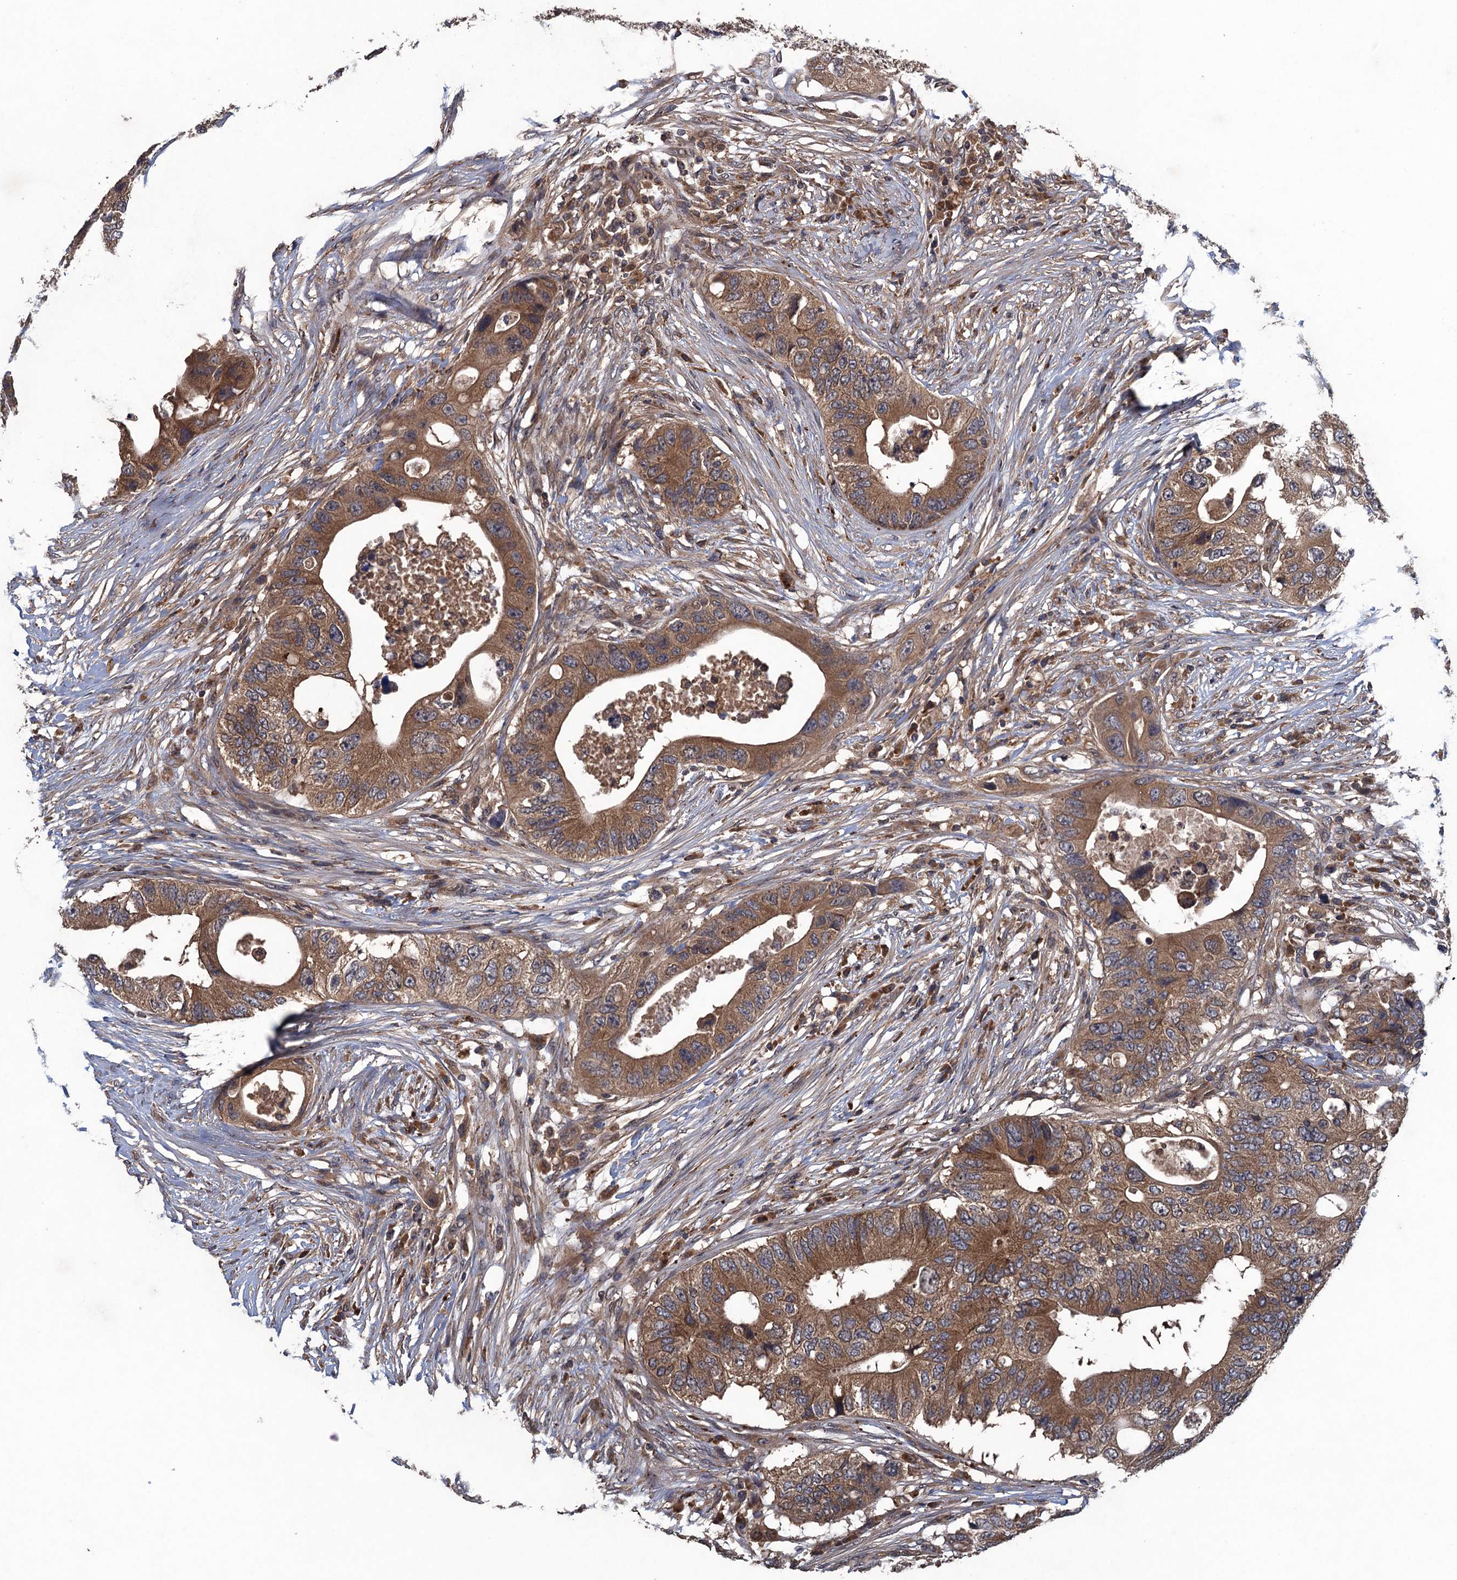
{"staining": {"intensity": "moderate", "quantity": ">75%", "location": "cytoplasmic/membranous"}, "tissue": "colorectal cancer", "cell_type": "Tumor cells", "image_type": "cancer", "snomed": [{"axis": "morphology", "description": "Adenocarcinoma, NOS"}, {"axis": "topography", "description": "Colon"}], "caption": "Colorectal adenocarcinoma tissue exhibits moderate cytoplasmic/membranous expression in about >75% of tumor cells", "gene": "CNTN5", "patient": {"sex": "male", "age": 71}}